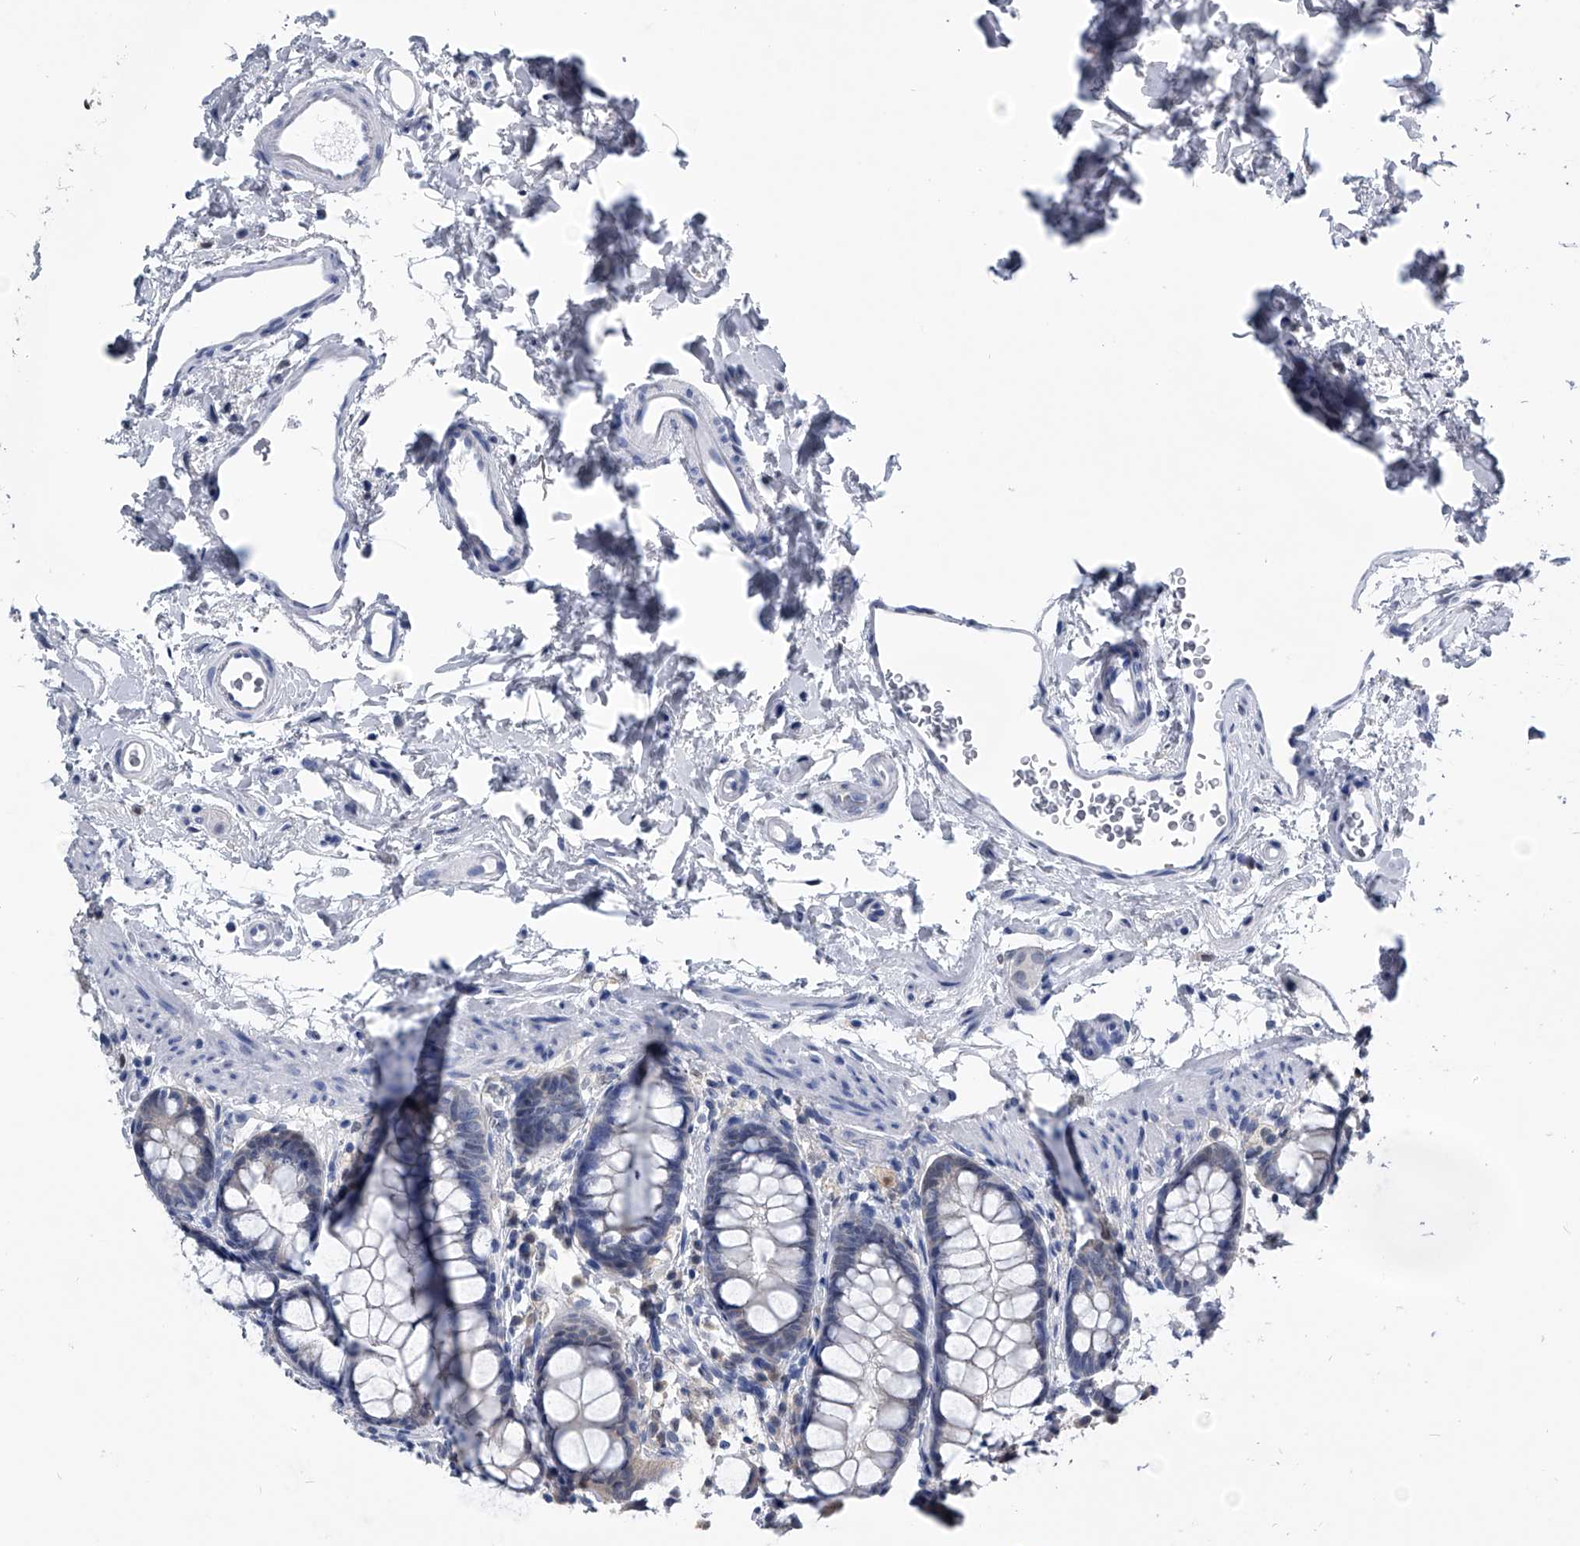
{"staining": {"intensity": "negative", "quantity": "none", "location": "none"}, "tissue": "rectum", "cell_type": "Glandular cells", "image_type": "normal", "snomed": [{"axis": "morphology", "description": "Normal tissue, NOS"}, {"axis": "topography", "description": "Rectum"}], "caption": "Immunohistochemistry (IHC) photomicrograph of benign rectum stained for a protein (brown), which demonstrates no expression in glandular cells.", "gene": "PDXK", "patient": {"sex": "female", "age": 65}}